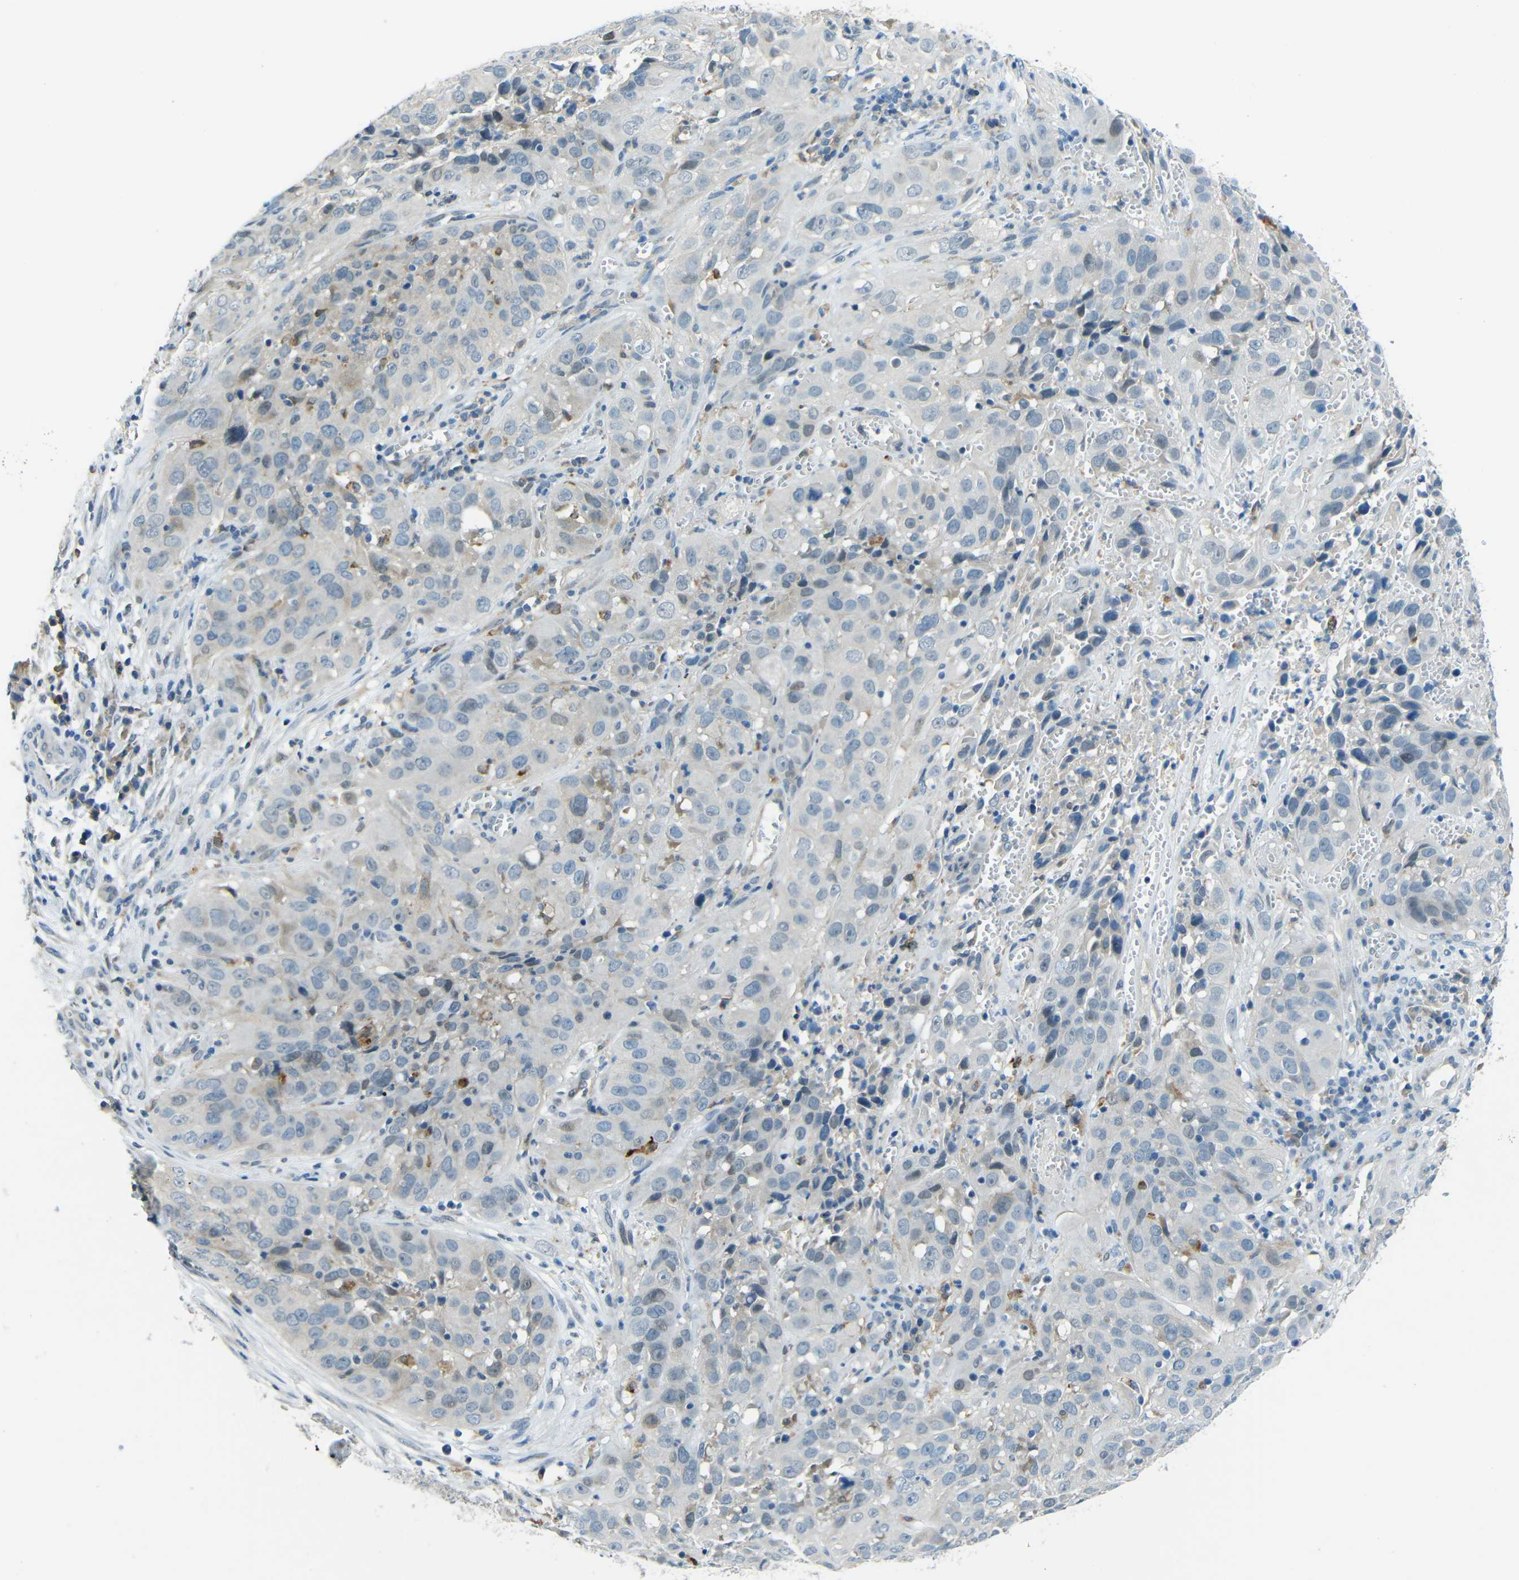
{"staining": {"intensity": "negative", "quantity": "none", "location": "none"}, "tissue": "cervical cancer", "cell_type": "Tumor cells", "image_type": "cancer", "snomed": [{"axis": "morphology", "description": "Squamous cell carcinoma, NOS"}, {"axis": "topography", "description": "Cervix"}], "caption": "Tumor cells show no significant protein staining in cervical squamous cell carcinoma.", "gene": "ANKRD22", "patient": {"sex": "female", "age": 32}}